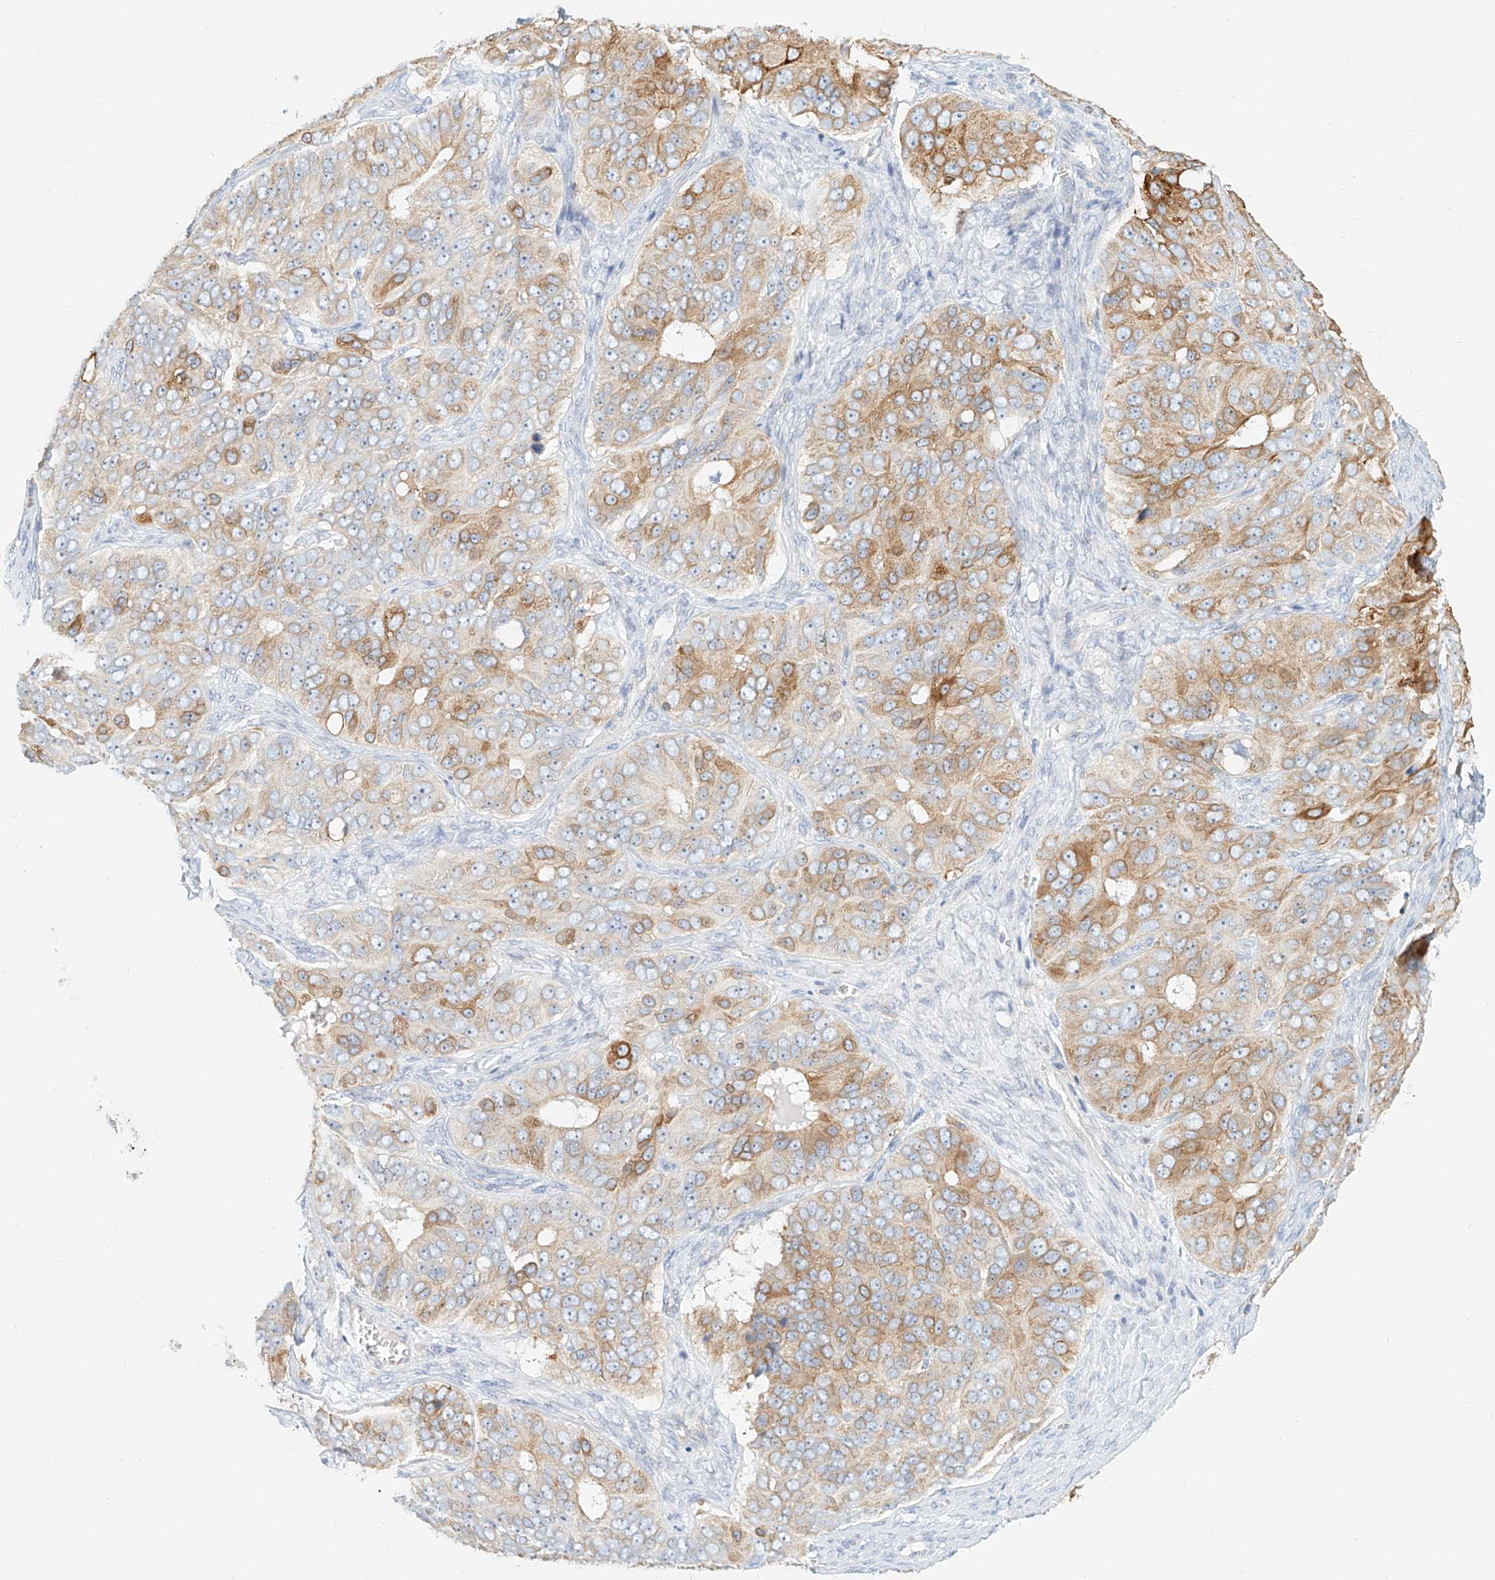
{"staining": {"intensity": "moderate", "quantity": "25%-75%", "location": "cytoplasmic/membranous"}, "tissue": "ovarian cancer", "cell_type": "Tumor cells", "image_type": "cancer", "snomed": [{"axis": "morphology", "description": "Carcinoma, endometroid"}, {"axis": "topography", "description": "Ovary"}], "caption": "A micrograph of endometroid carcinoma (ovarian) stained for a protein exhibits moderate cytoplasmic/membranous brown staining in tumor cells. Immunohistochemistry stains the protein of interest in brown and the nuclei are stained blue.", "gene": "DHRS7", "patient": {"sex": "female", "age": 51}}